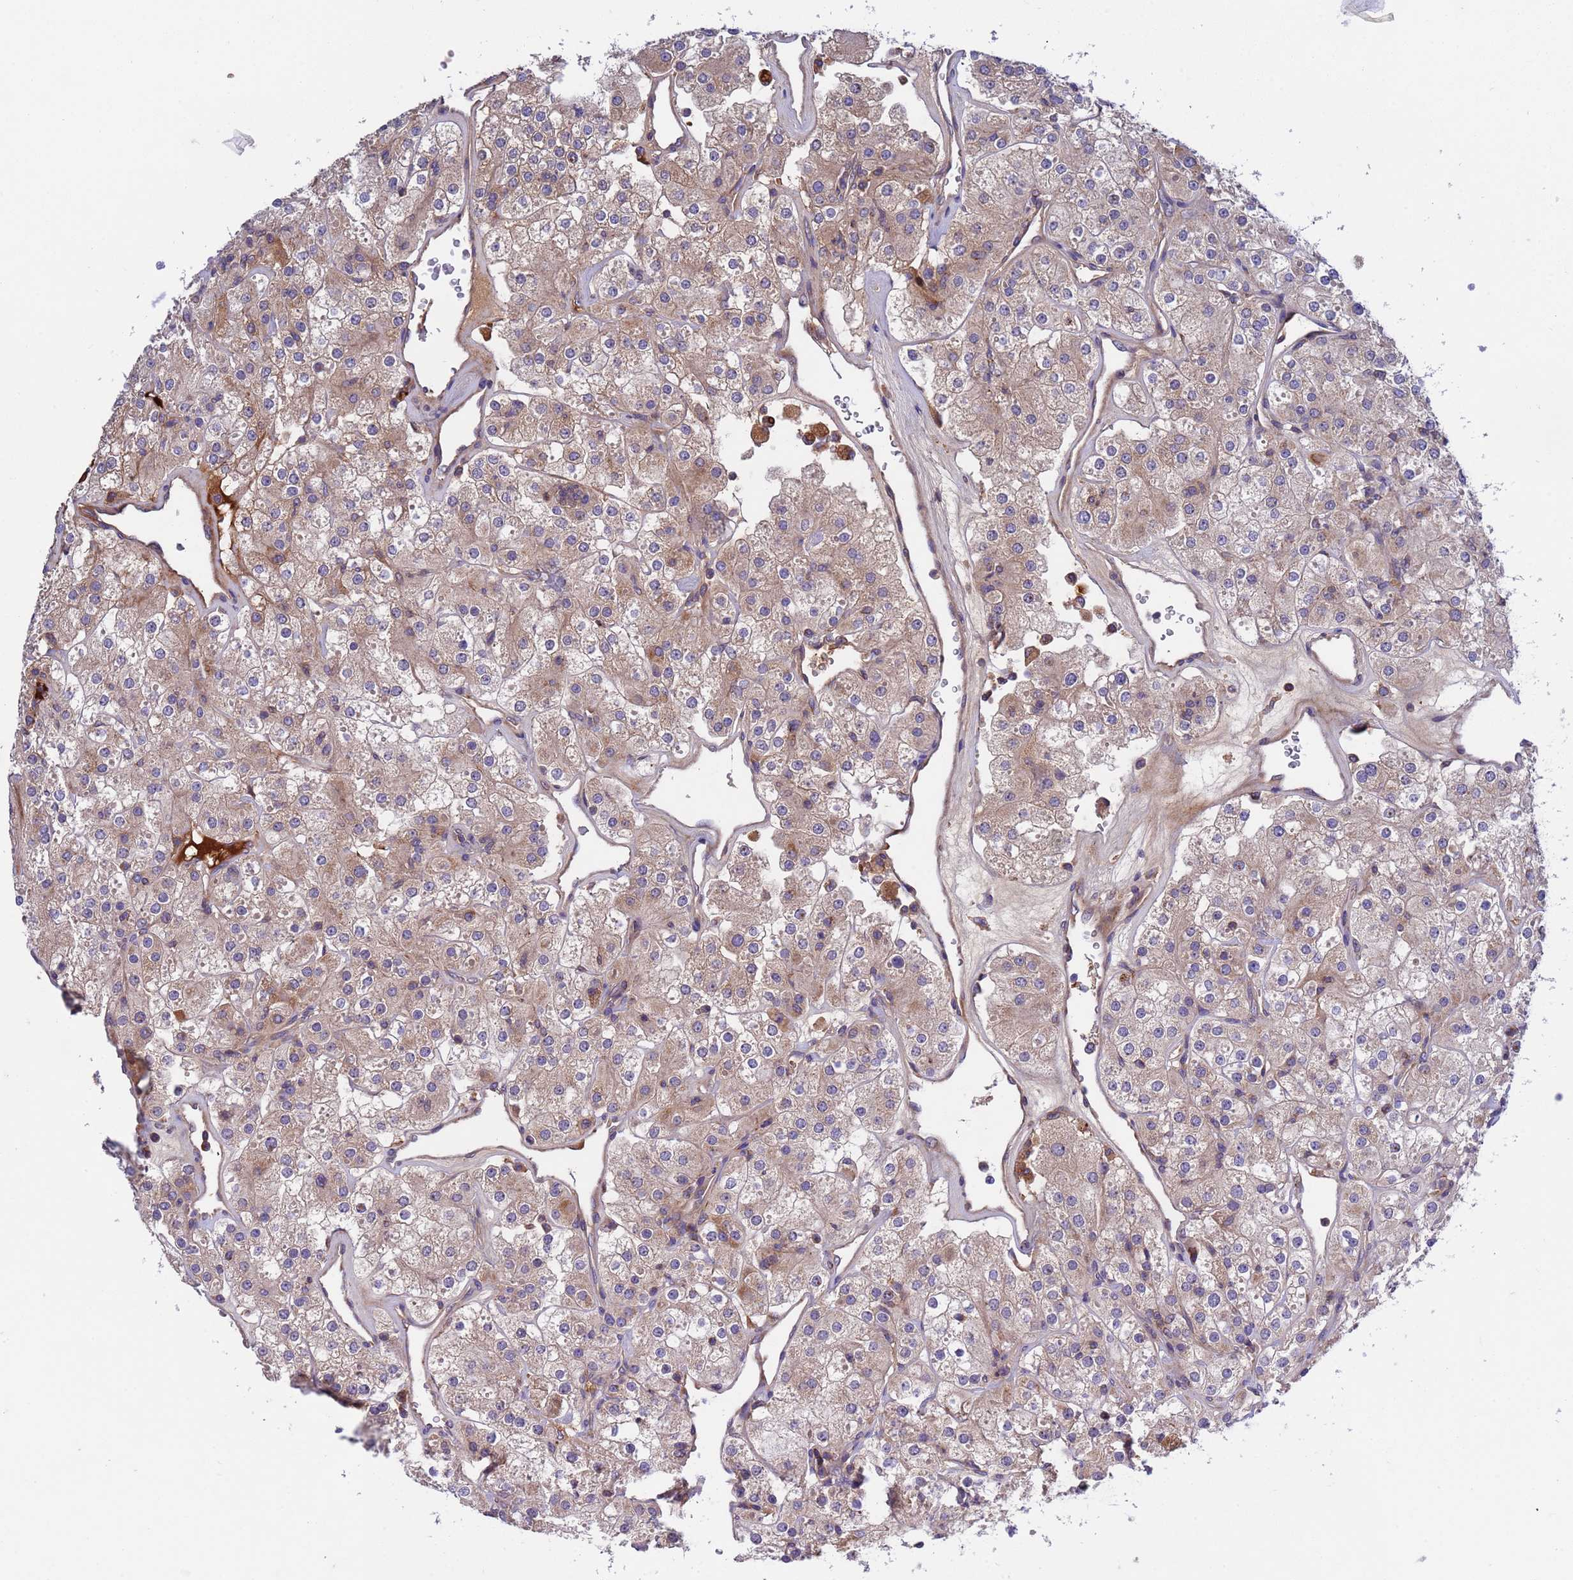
{"staining": {"intensity": "weak", "quantity": ">75%", "location": "cytoplasmic/membranous"}, "tissue": "renal cancer", "cell_type": "Tumor cells", "image_type": "cancer", "snomed": [{"axis": "morphology", "description": "Adenocarcinoma, NOS"}, {"axis": "topography", "description": "Kidney"}], "caption": "A brown stain highlights weak cytoplasmic/membranous staining of a protein in human renal cancer (adenocarcinoma) tumor cells.", "gene": "PARP16", "patient": {"sex": "male", "age": 77}}